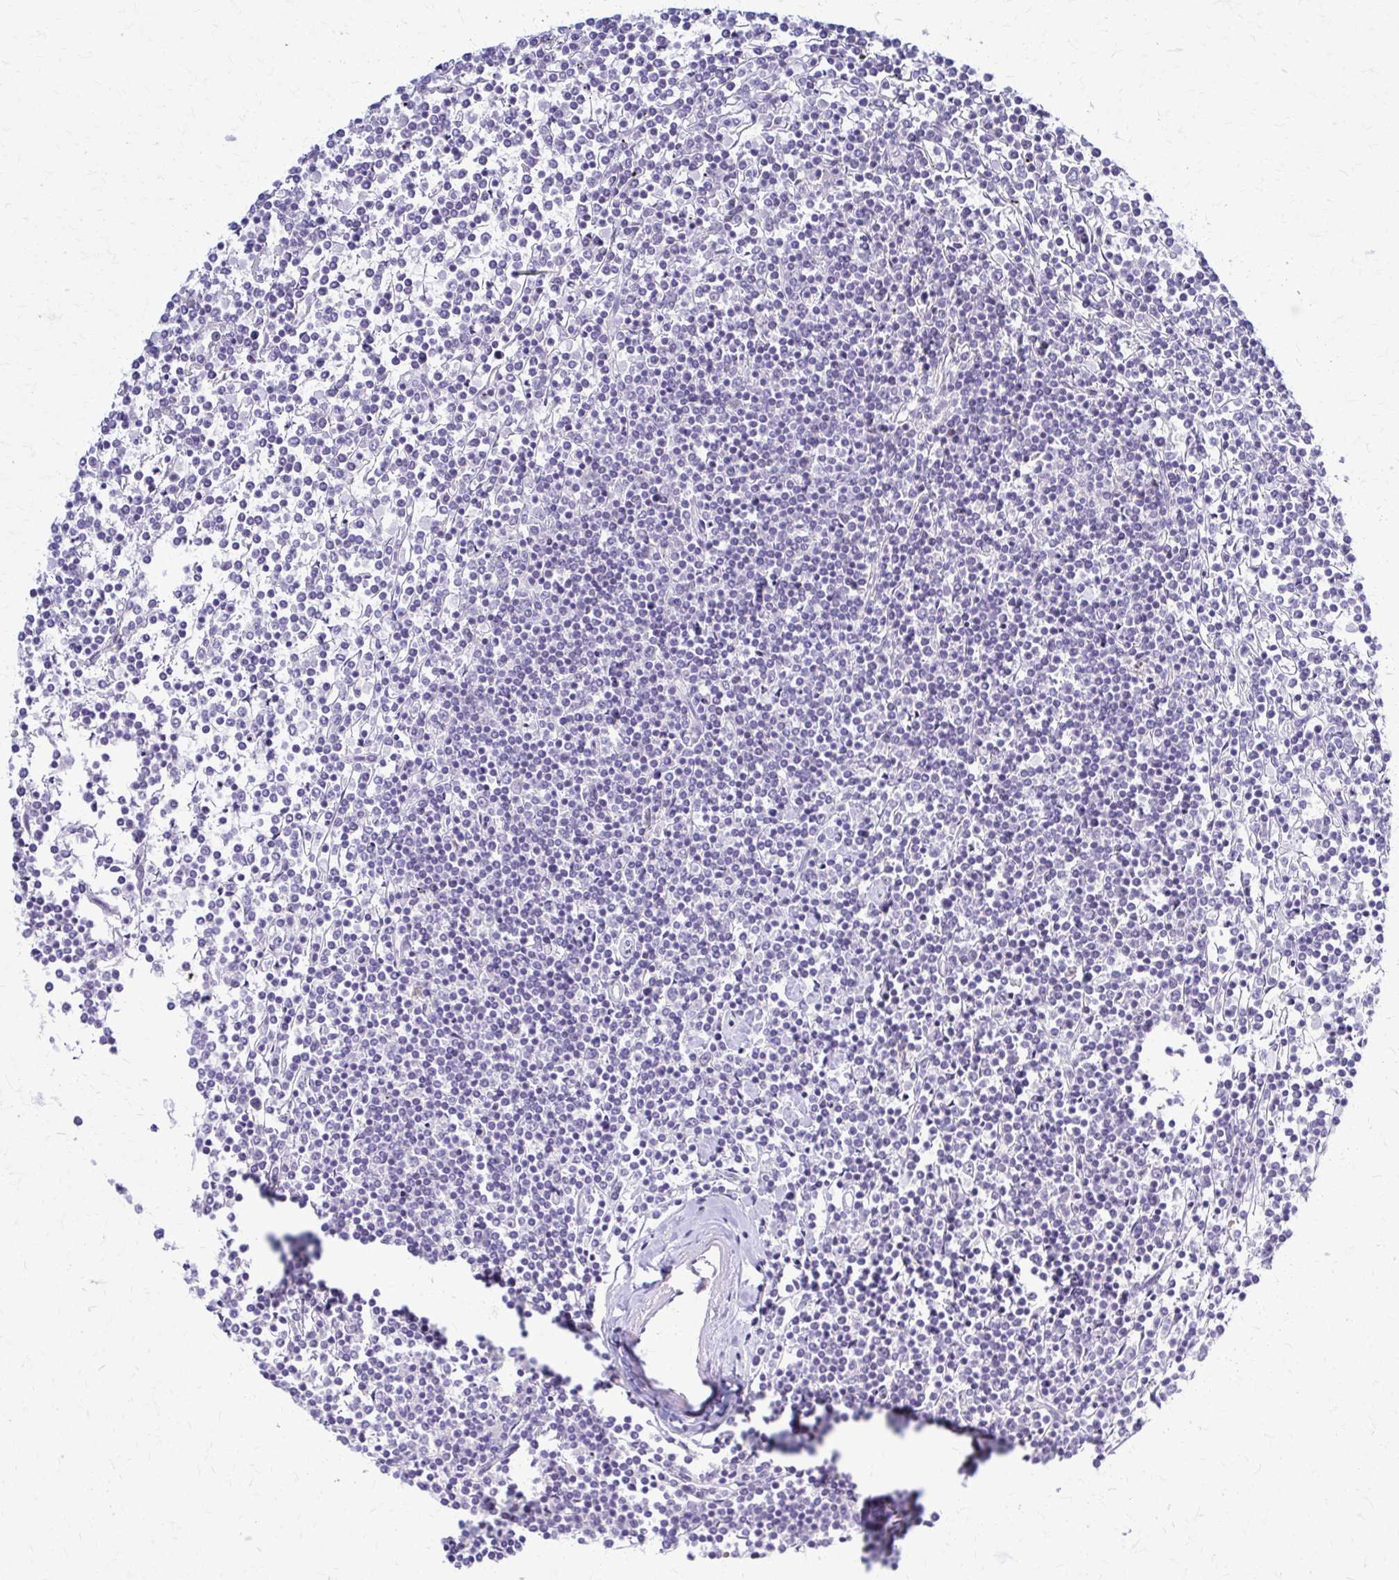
{"staining": {"intensity": "negative", "quantity": "none", "location": "none"}, "tissue": "lymphoma", "cell_type": "Tumor cells", "image_type": "cancer", "snomed": [{"axis": "morphology", "description": "Malignant lymphoma, non-Hodgkin's type, Low grade"}, {"axis": "topography", "description": "Spleen"}], "caption": "High magnification brightfield microscopy of low-grade malignant lymphoma, non-Hodgkin's type stained with DAB (3,3'-diaminobenzidine) (brown) and counterstained with hematoxylin (blue): tumor cells show no significant expression.", "gene": "RHOBTB2", "patient": {"sex": "female", "age": 19}}